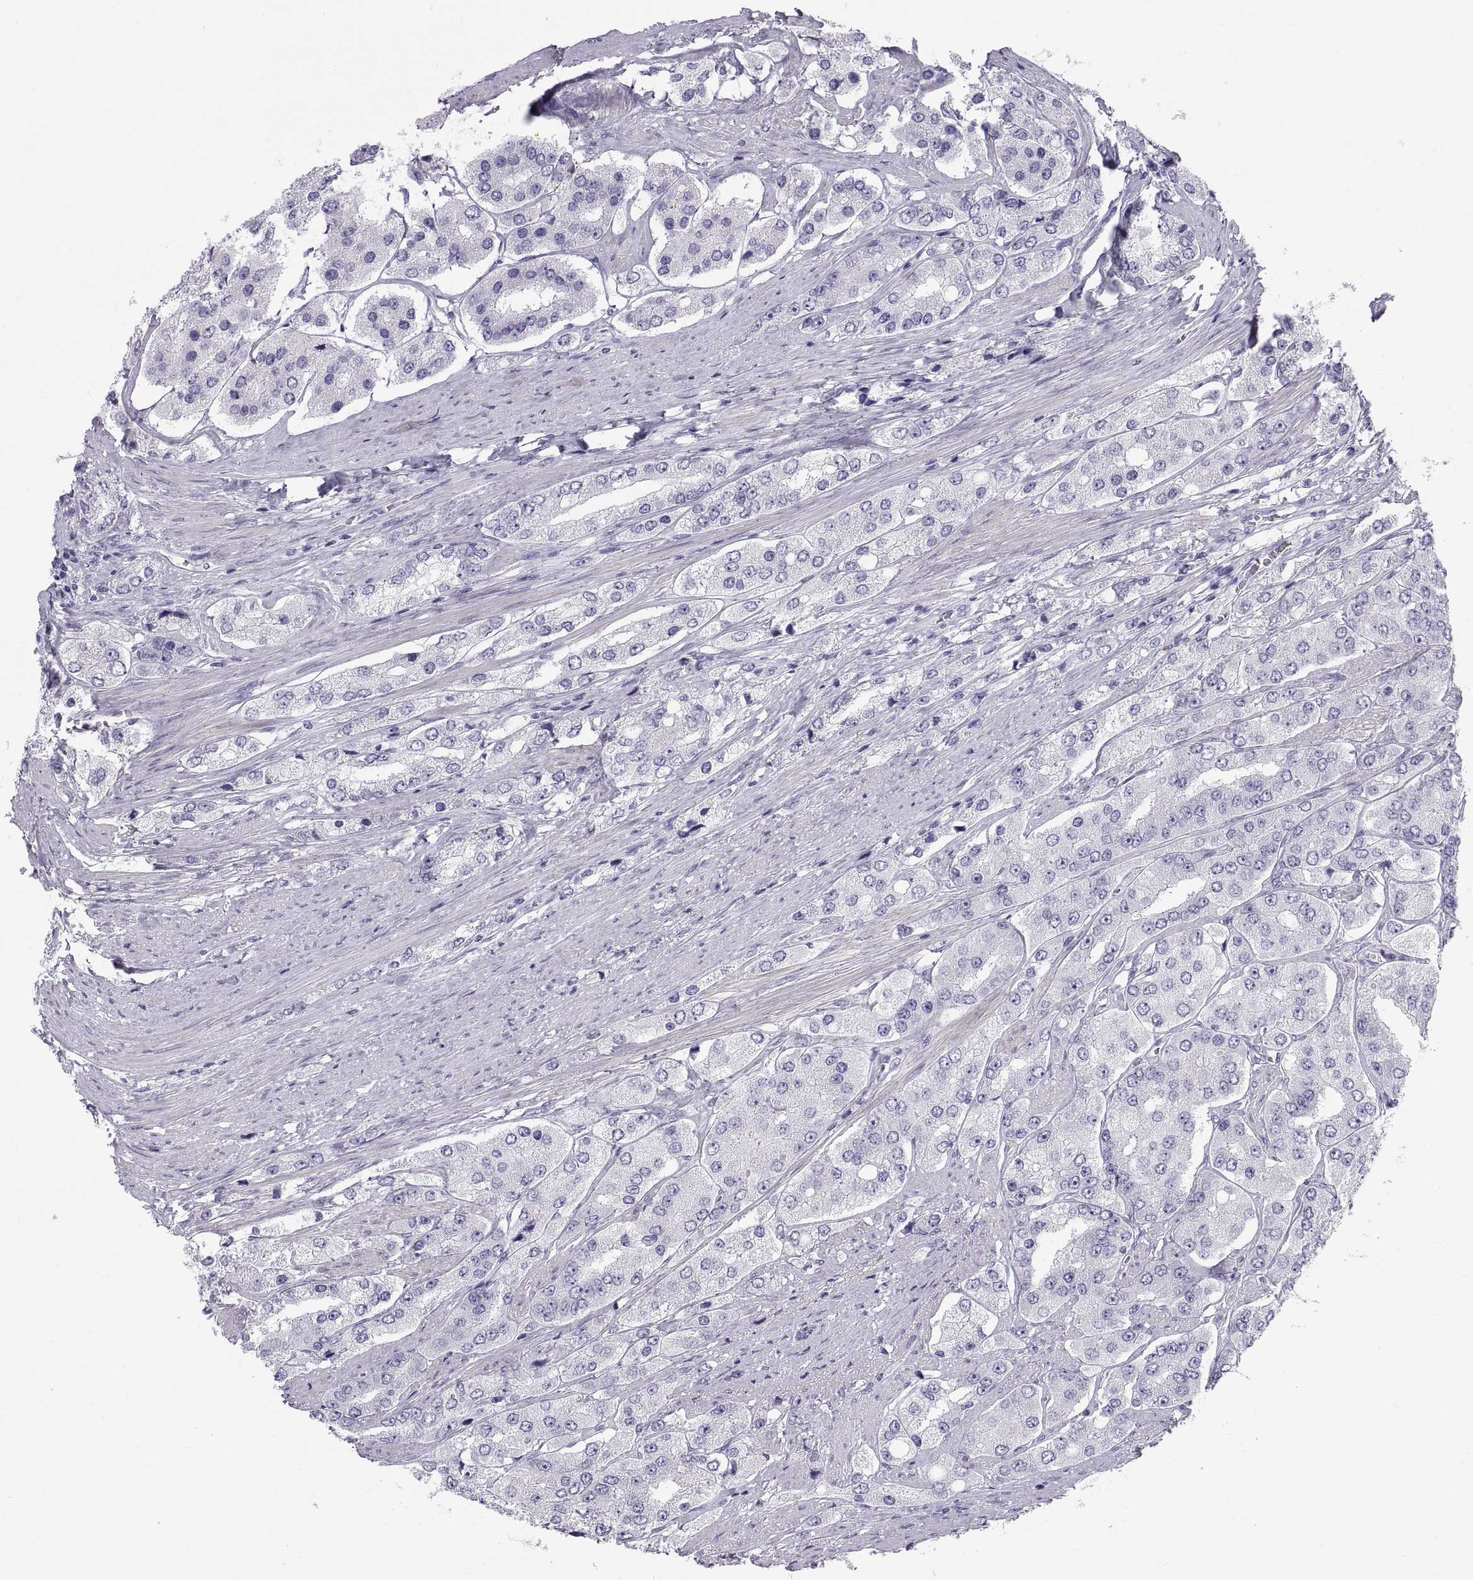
{"staining": {"intensity": "negative", "quantity": "none", "location": "none"}, "tissue": "prostate cancer", "cell_type": "Tumor cells", "image_type": "cancer", "snomed": [{"axis": "morphology", "description": "Adenocarcinoma, Low grade"}, {"axis": "topography", "description": "Prostate"}], "caption": "Immunohistochemistry (IHC) of human prostate cancer demonstrates no staining in tumor cells. The staining was performed using DAB to visualize the protein expression in brown, while the nuclei were stained in blue with hematoxylin (Magnification: 20x).", "gene": "CT47A10", "patient": {"sex": "male", "age": 69}}